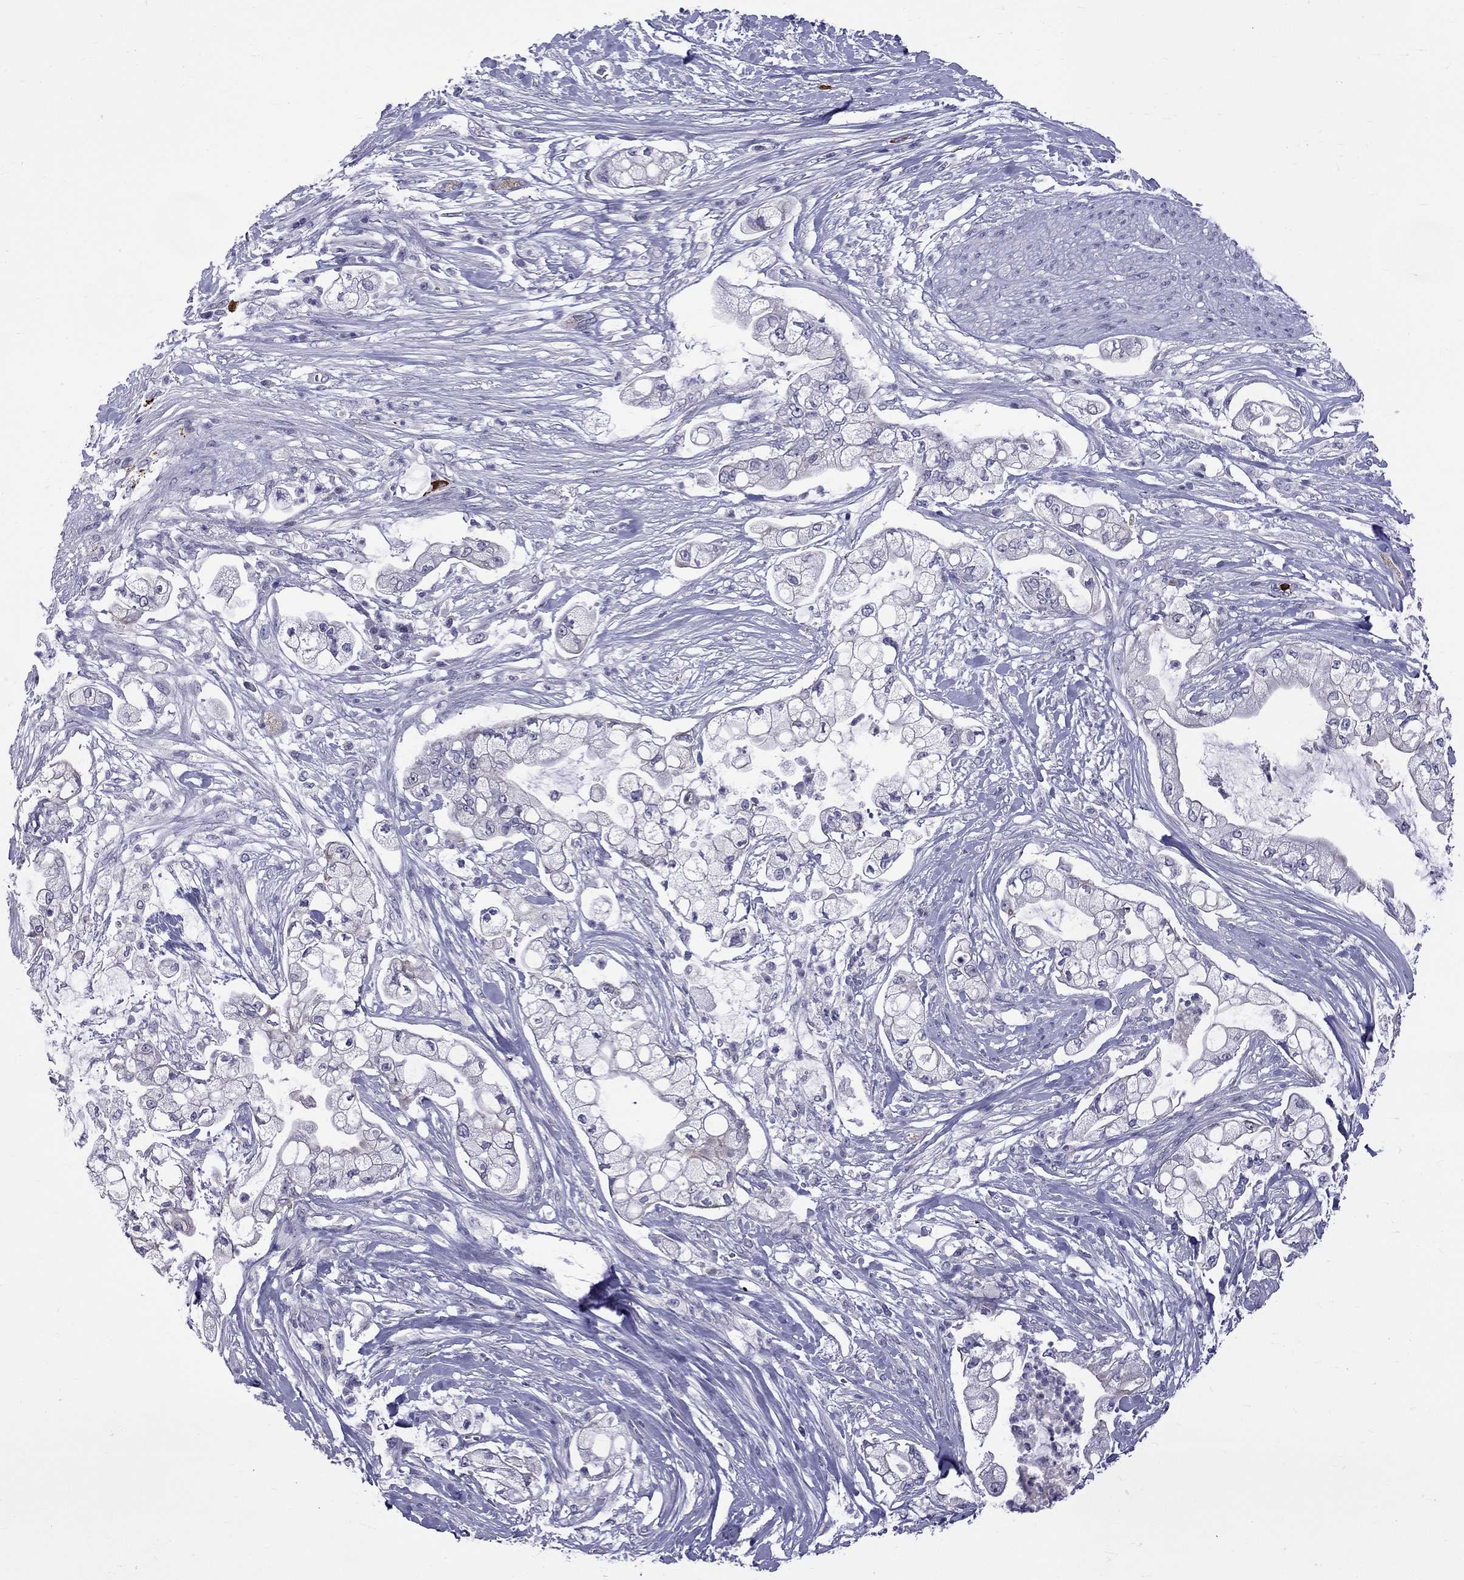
{"staining": {"intensity": "moderate", "quantity": "25%-75%", "location": "cytoplasmic/membranous"}, "tissue": "pancreatic cancer", "cell_type": "Tumor cells", "image_type": "cancer", "snomed": [{"axis": "morphology", "description": "Adenocarcinoma, NOS"}, {"axis": "topography", "description": "Pancreas"}], "caption": "Approximately 25%-75% of tumor cells in human pancreatic cancer (adenocarcinoma) display moderate cytoplasmic/membranous protein positivity as visualized by brown immunohistochemical staining.", "gene": "RTL9", "patient": {"sex": "female", "age": 69}}